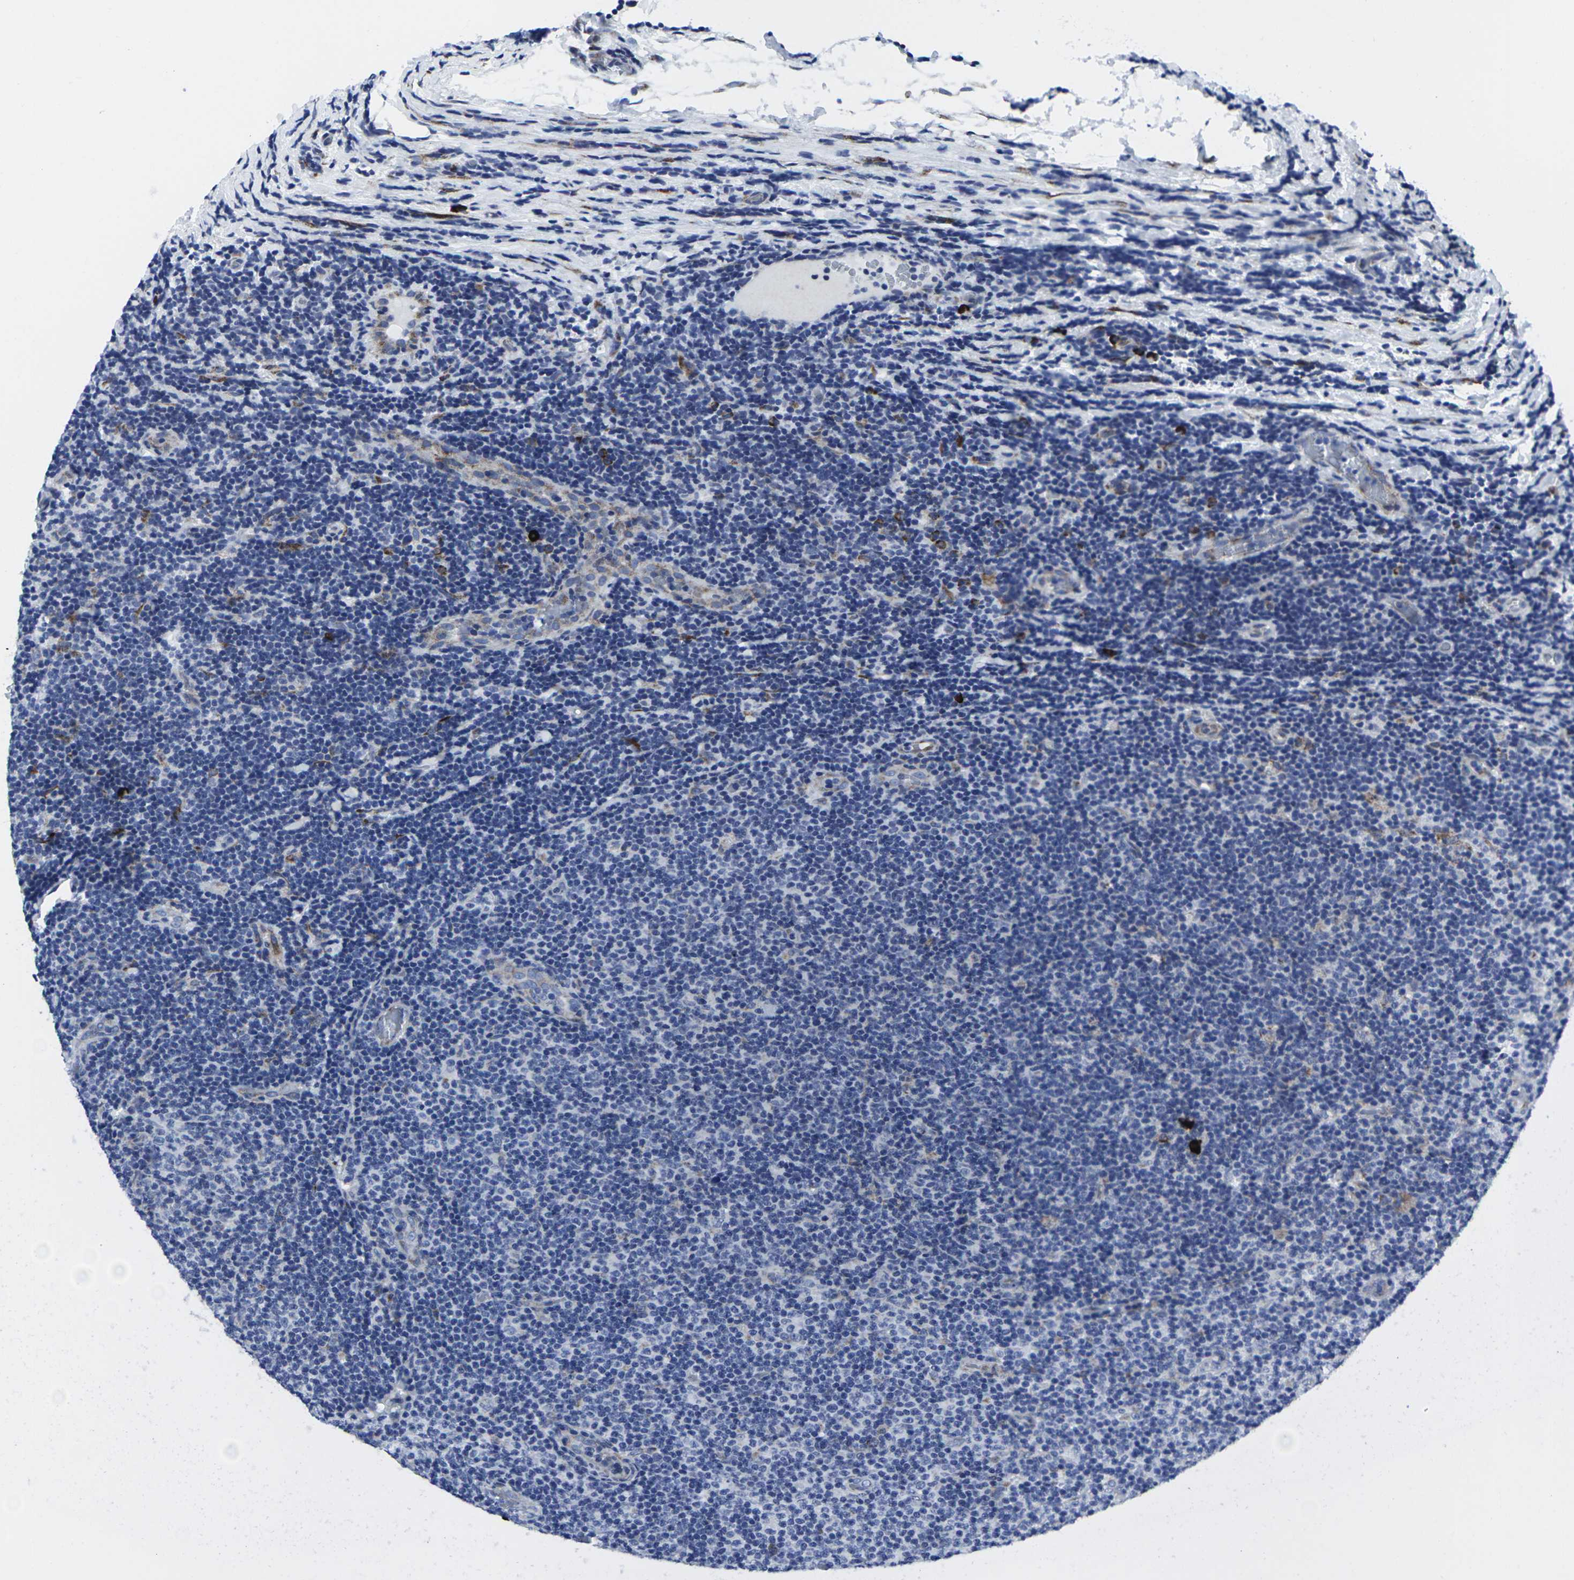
{"staining": {"intensity": "negative", "quantity": "none", "location": "none"}, "tissue": "lymphoma", "cell_type": "Tumor cells", "image_type": "cancer", "snomed": [{"axis": "morphology", "description": "Malignant lymphoma, non-Hodgkin's type, Low grade"}, {"axis": "topography", "description": "Lymph node"}], "caption": "DAB (3,3'-diaminobenzidine) immunohistochemical staining of human malignant lymphoma, non-Hodgkin's type (low-grade) shows no significant positivity in tumor cells.", "gene": "RPN1", "patient": {"sex": "male", "age": 83}}